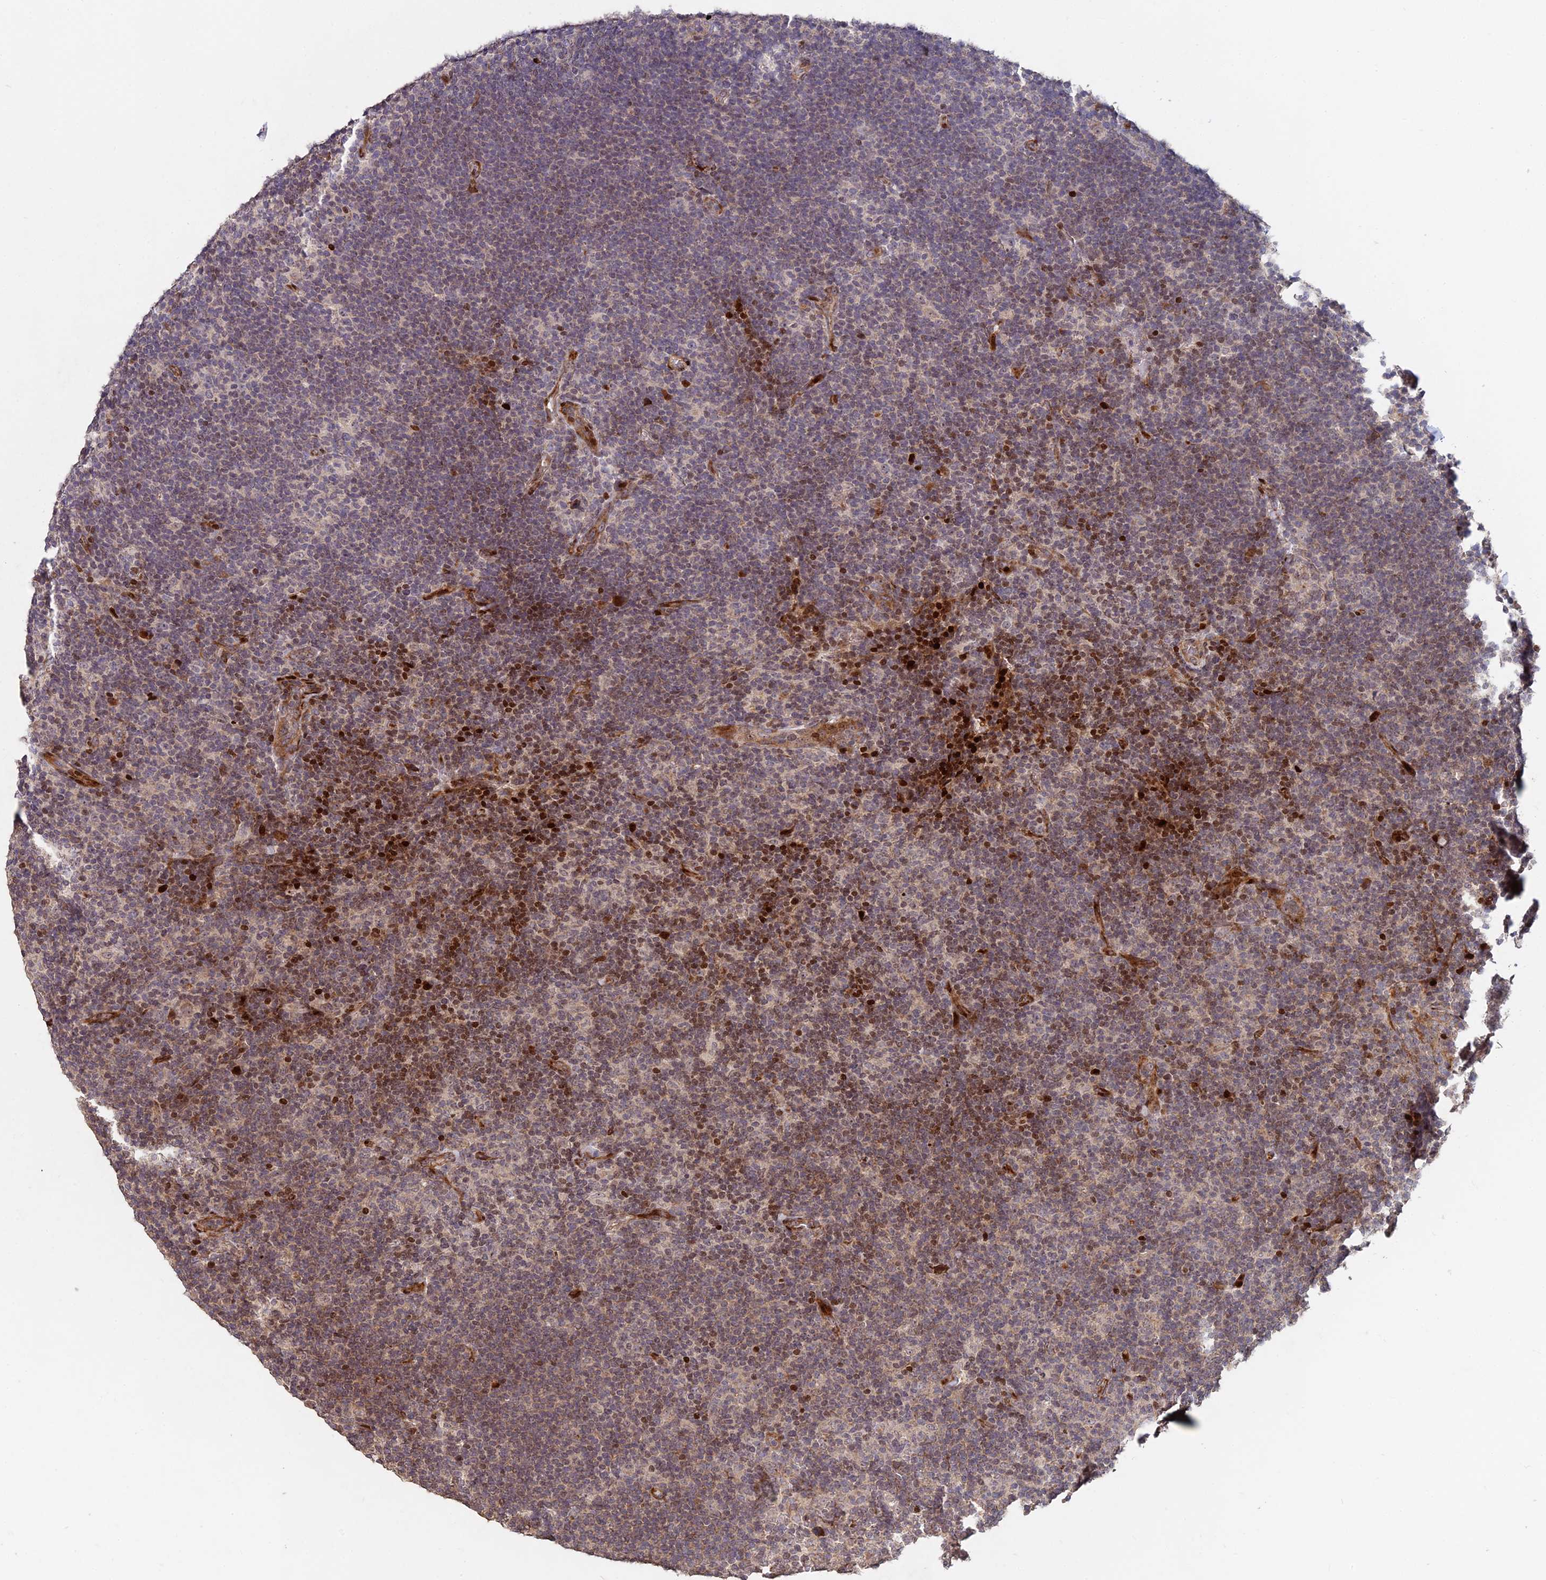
{"staining": {"intensity": "negative", "quantity": "none", "location": "none"}, "tissue": "lymphoma", "cell_type": "Tumor cells", "image_type": "cancer", "snomed": [{"axis": "morphology", "description": "Hodgkin's disease, NOS"}, {"axis": "topography", "description": "Lymph node"}], "caption": "Tumor cells are negative for brown protein staining in lymphoma. (Immunohistochemistry (ihc), brightfield microscopy, high magnification).", "gene": "RBMS2", "patient": {"sex": "female", "age": 57}}